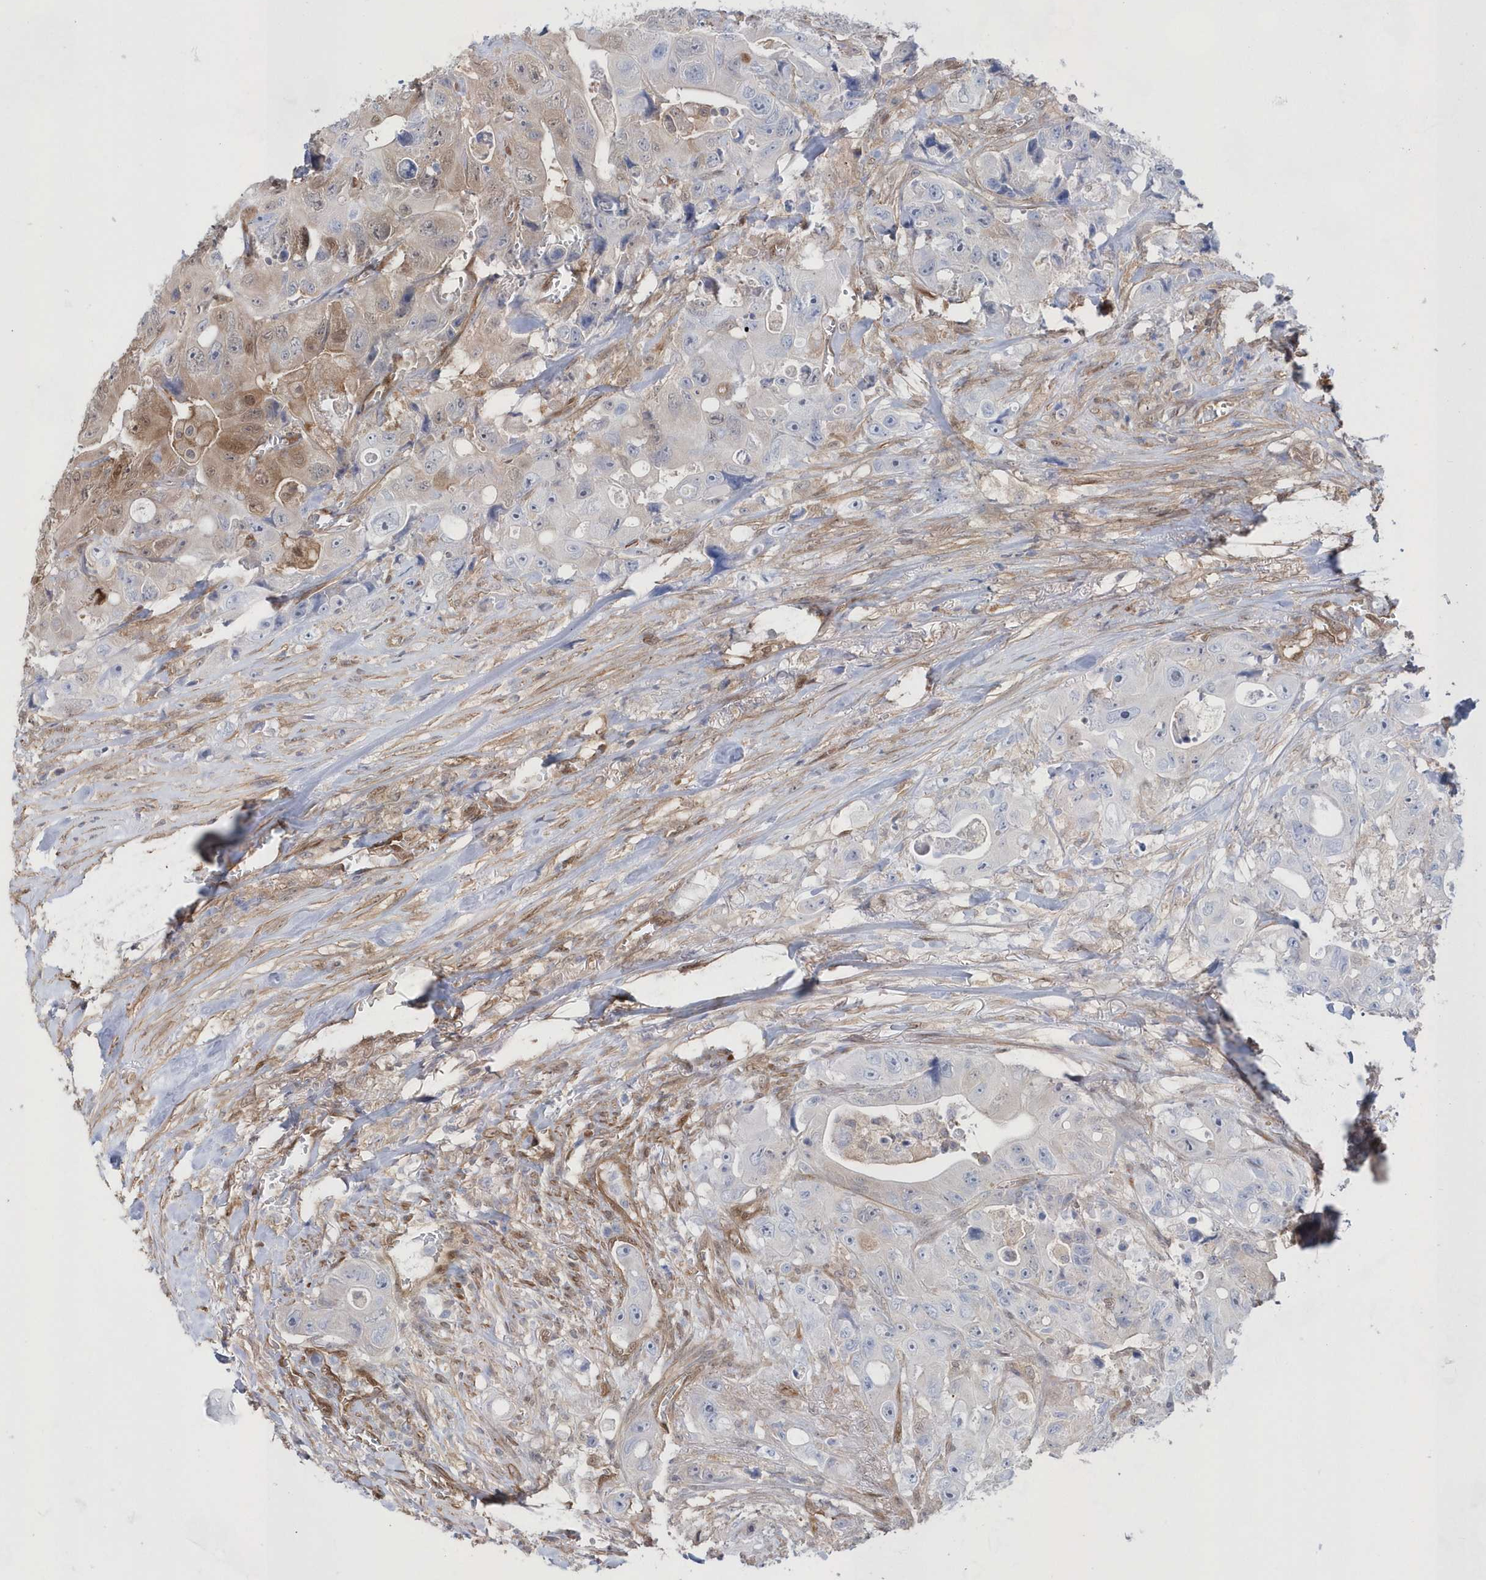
{"staining": {"intensity": "moderate", "quantity": "<25%", "location": "cytoplasmic/membranous,nuclear"}, "tissue": "colorectal cancer", "cell_type": "Tumor cells", "image_type": "cancer", "snomed": [{"axis": "morphology", "description": "Adenocarcinoma, NOS"}, {"axis": "topography", "description": "Colon"}], "caption": "This histopathology image reveals immunohistochemistry staining of human colorectal cancer, with low moderate cytoplasmic/membranous and nuclear expression in approximately <25% of tumor cells.", "gene": "BDH2", "patient": {"sex": "female", "age": 46}}